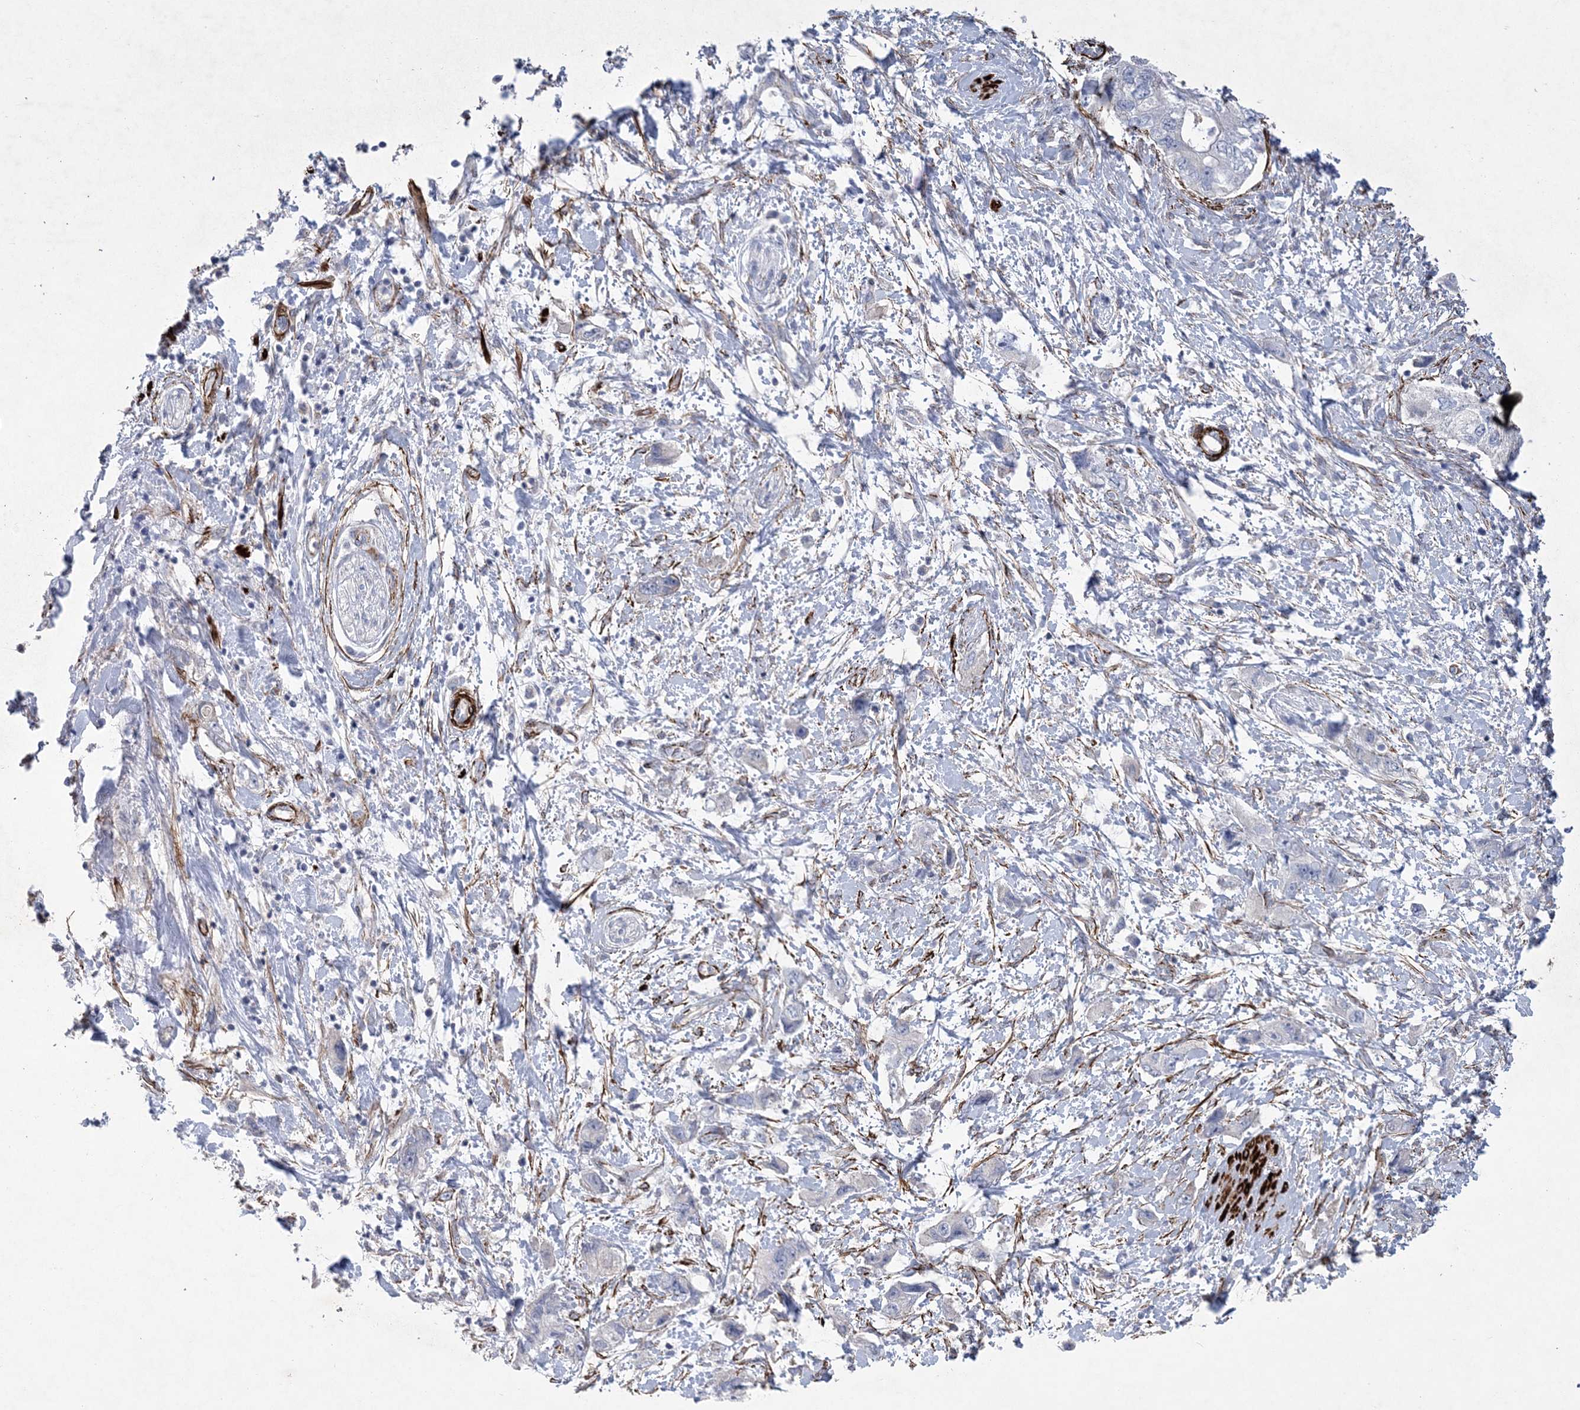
{"staining": {"intensity": "negative", "quantity": "none", "location": "none"}, "tissue": "pancreatic cancer", "cell_type": "Tumor cells", "image_type": "cancer", "snomed": [{"axis": "morphology", "description": "Adenocarcinoma, NOS"}, {"axis": "topography", "description": "Pancreas"}], "caption": "Protein analysis of adenocarcinoma (pancreatic) reveals no significant expression in tumor cells.", "gene": "ARSJ", "patient": {"sex": "female", "age": 73}}